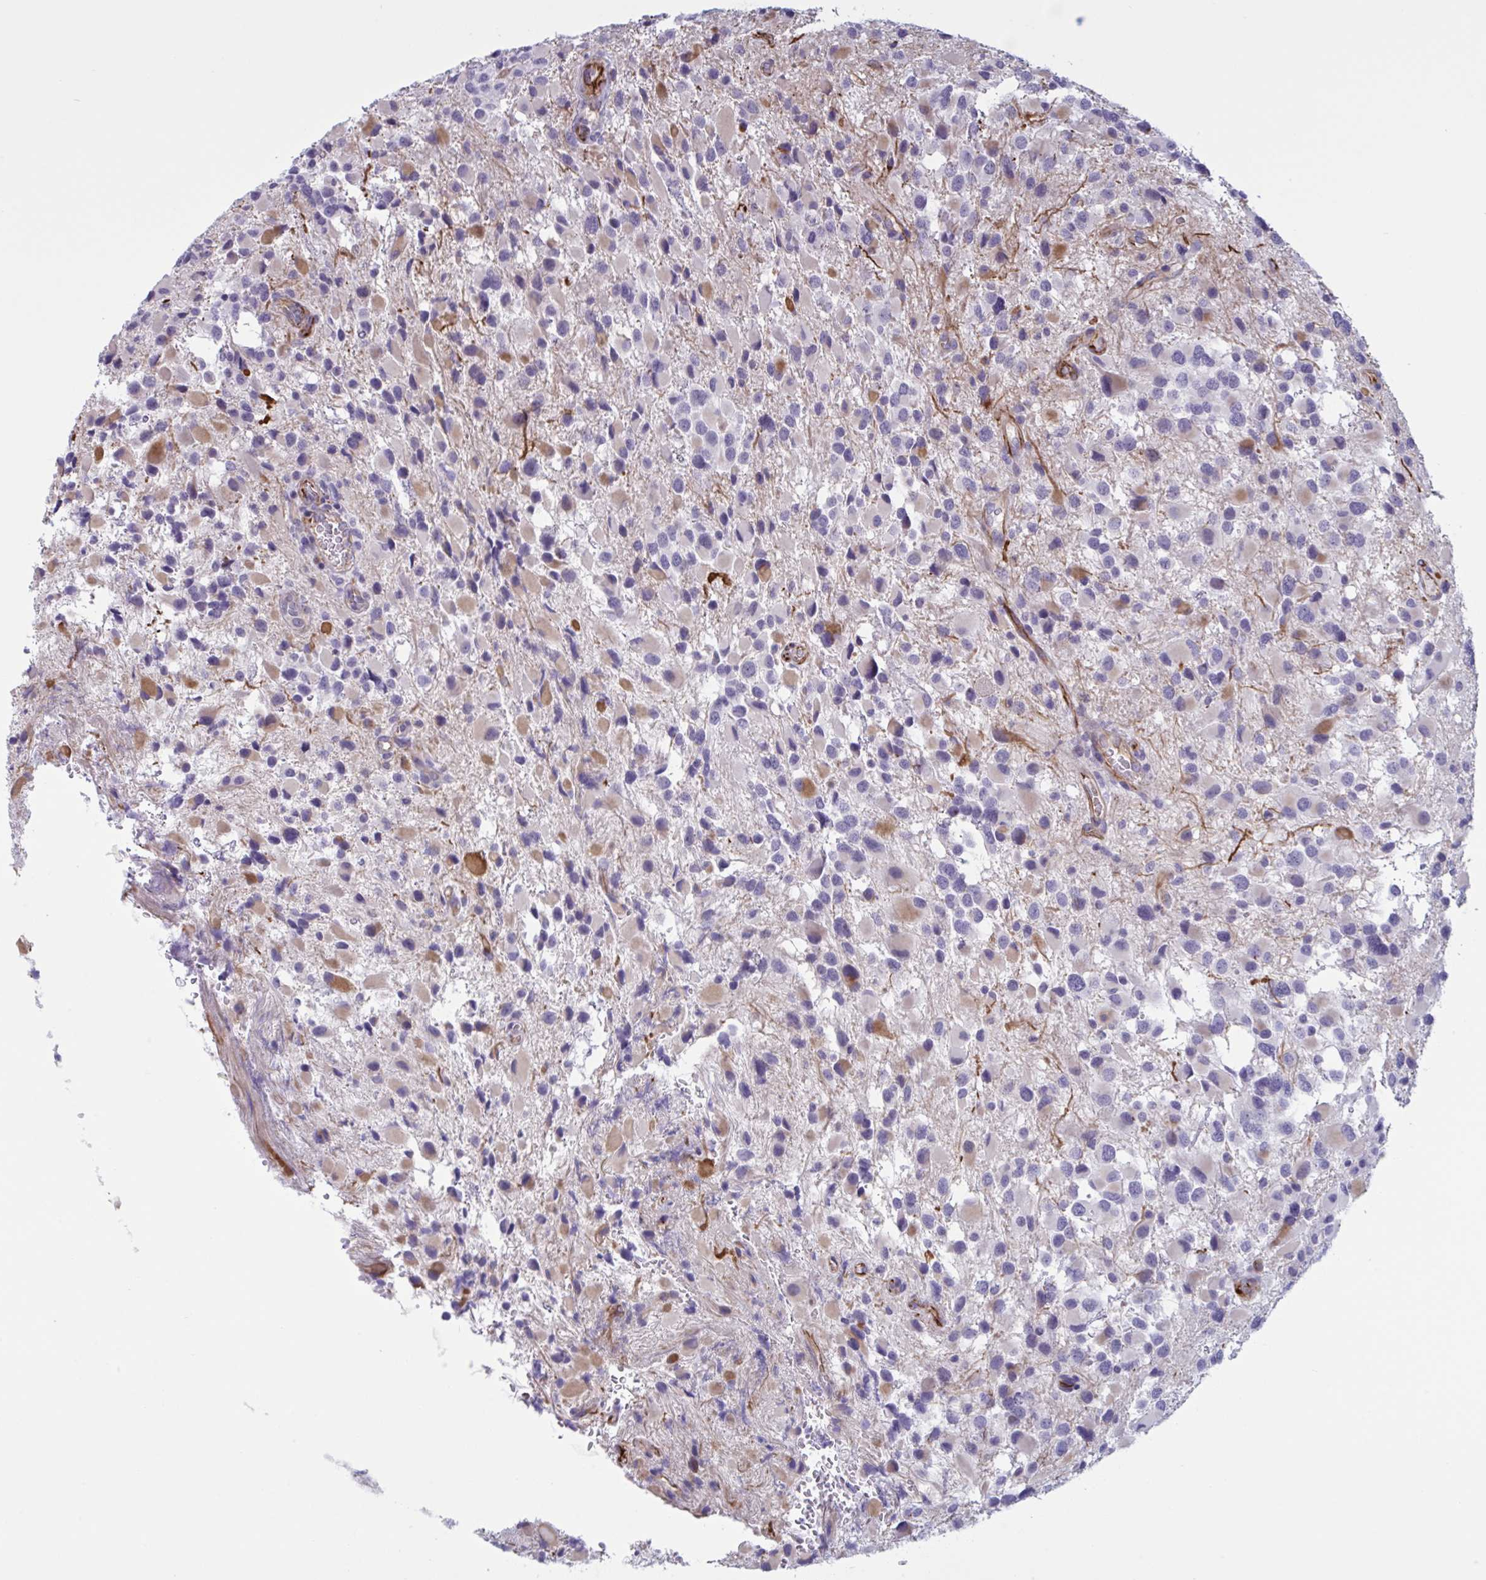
{"staining": {"intensity": "strong", "quantity": "<25%", "location": "cytoplasmic/membranous"}, "tissue": "glioma", "cell_type": "Tumor cells", "image_type": "cancer", "snomed": [{"axis": "morphology", "description": "Glioma, malignant, High grade"}, {"axis": "topography", "description": "Brain"}], "caption": "Strong cytoplasmic/membranous staining for a protein is seen in approximately <25% of tumor cells of glioma using immunohistochemistry (IHC).", "gene": "OR1L3", "patient": {"sex": "female", "age": 40}}